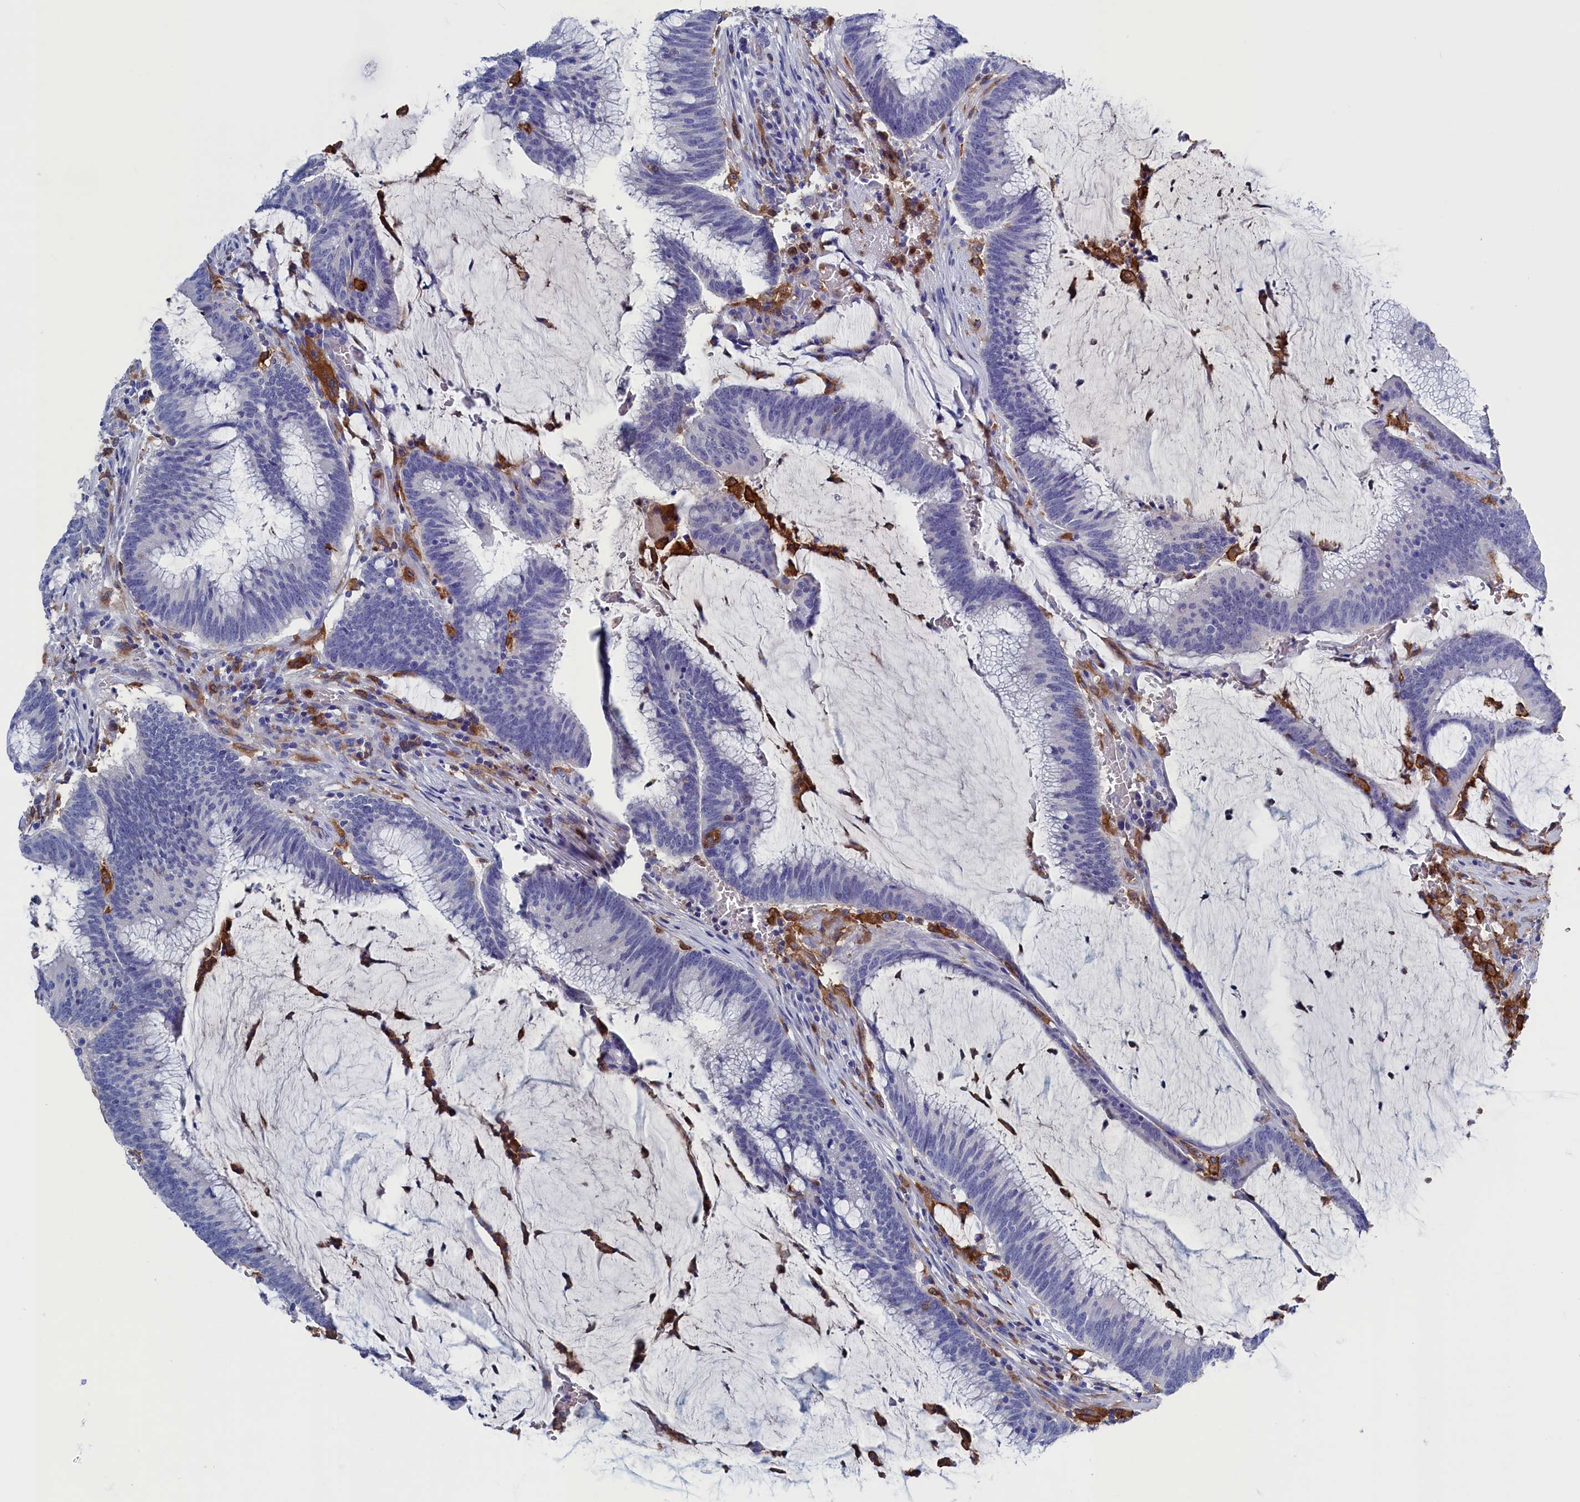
{"staining": {"intensity": "negative", "quantity": "none", "location": "none"}, "tissue": "colorectal cancer", "cell_type": "Tumor cells", "image_type": "cancer", "snomed": [{"axis": "morphology", "description": "Adenocarcinoma, NOS"}, {"axis": "topography", "description": "Rectum"}], "caption": "IHC histopathology image of neoplastic tissue: colorectal adenocarcinoma stained with DAB (3,3'-diaminobenzidine) shows no significant protein staining in tumor cells.", "gene": "TYROBP", "patient": {"sex": "female", "age": 77}}